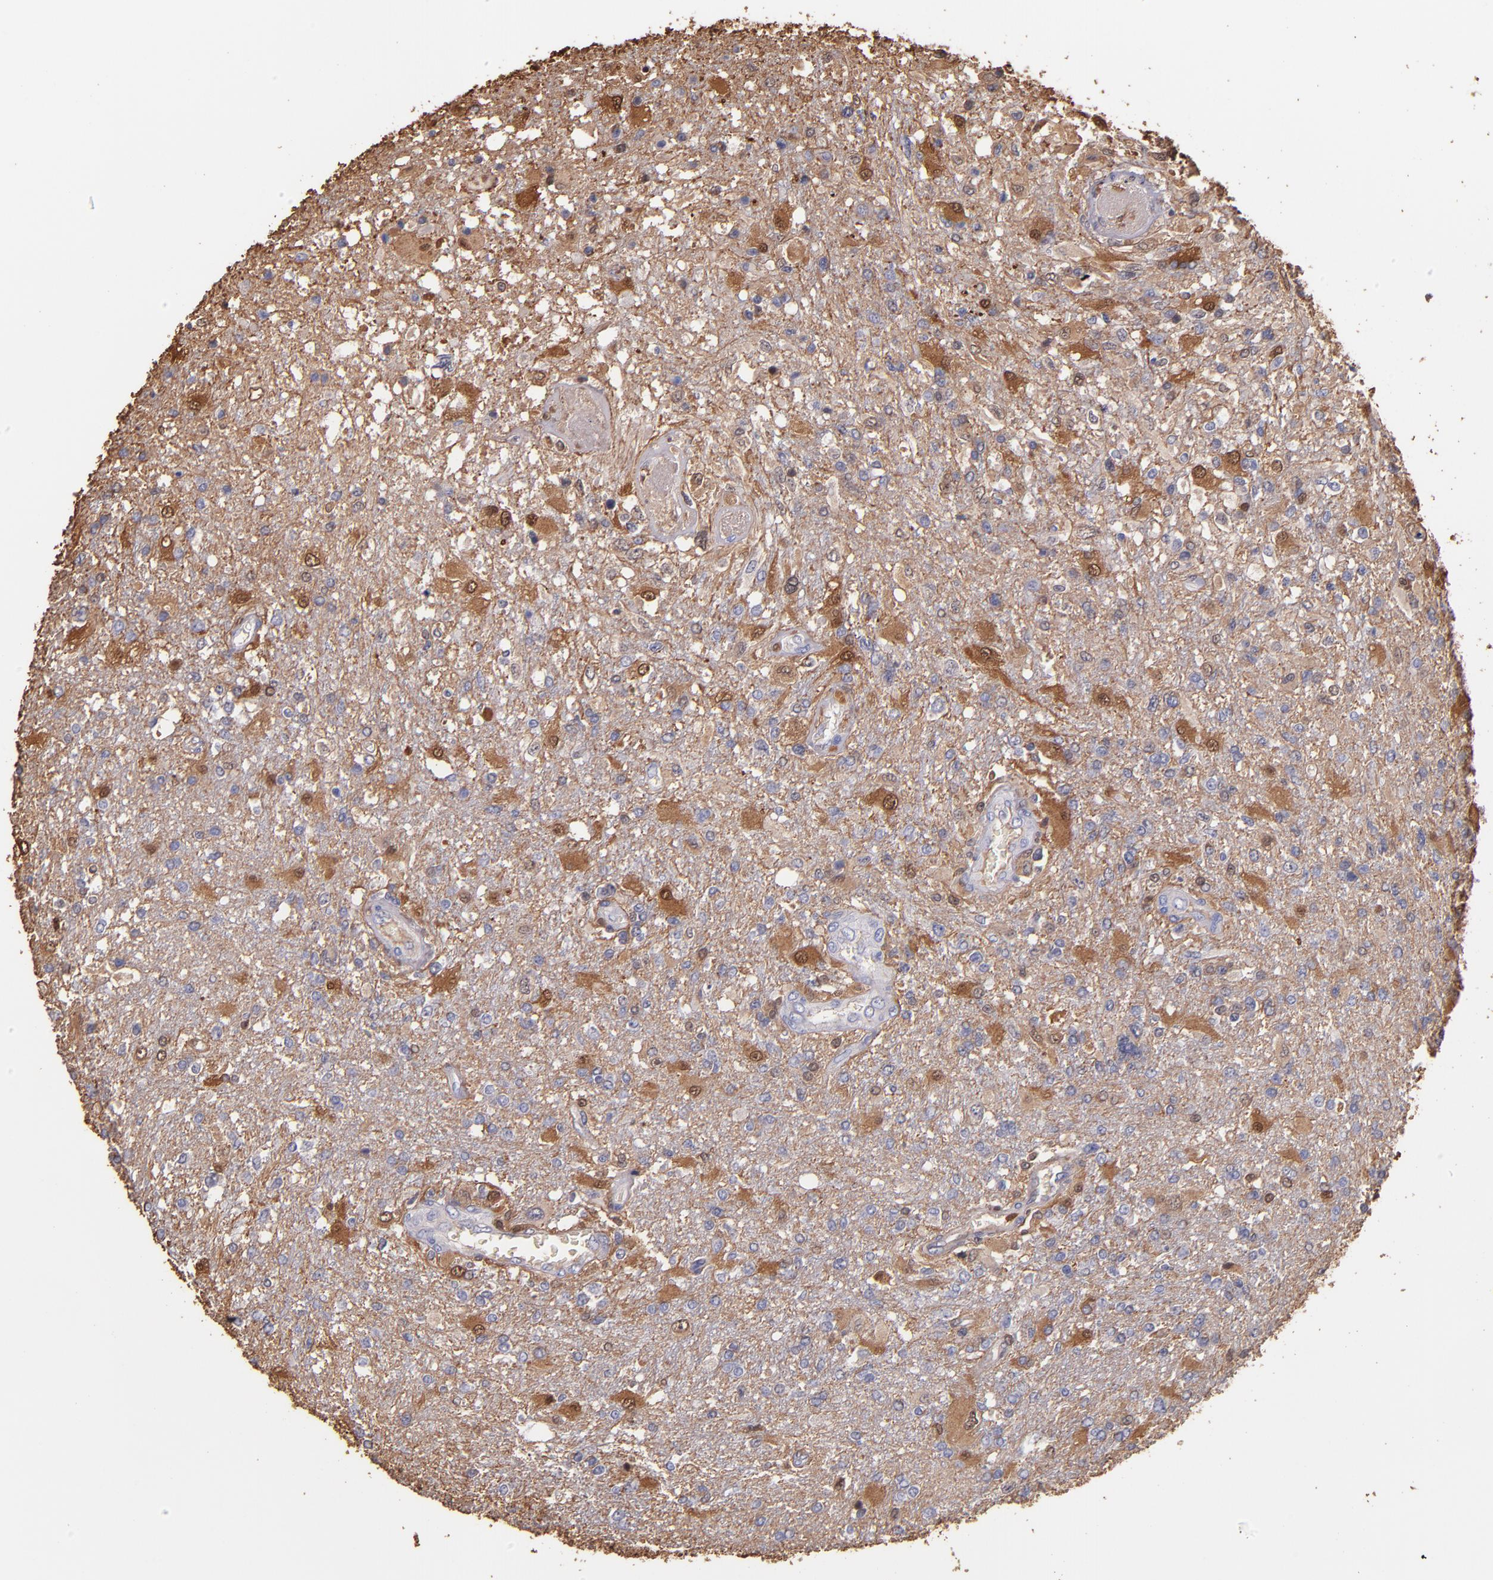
{"staining": {"intensity": "strong", "quantity": "25%-75%", "location": "cytoplasmic/membranous,nuclear"}, "tissue": "glioma", "cell_type": "Tumor cells", "image_type": "cancer", "snomed": [{"axis": "morphology", "description": "Glioma, malignant, High grade"}, {"axis": "topography", "description": "Cerebral cortex"}], "caption": "Protein expression analysis of malignant glioma (high-grade) shows strong cytoplasmic/membranous and nuclear expression in about 25%-75% of tumor cells.", "gene": "S100A6", "patient": {"sex": "male", "age": 79}}